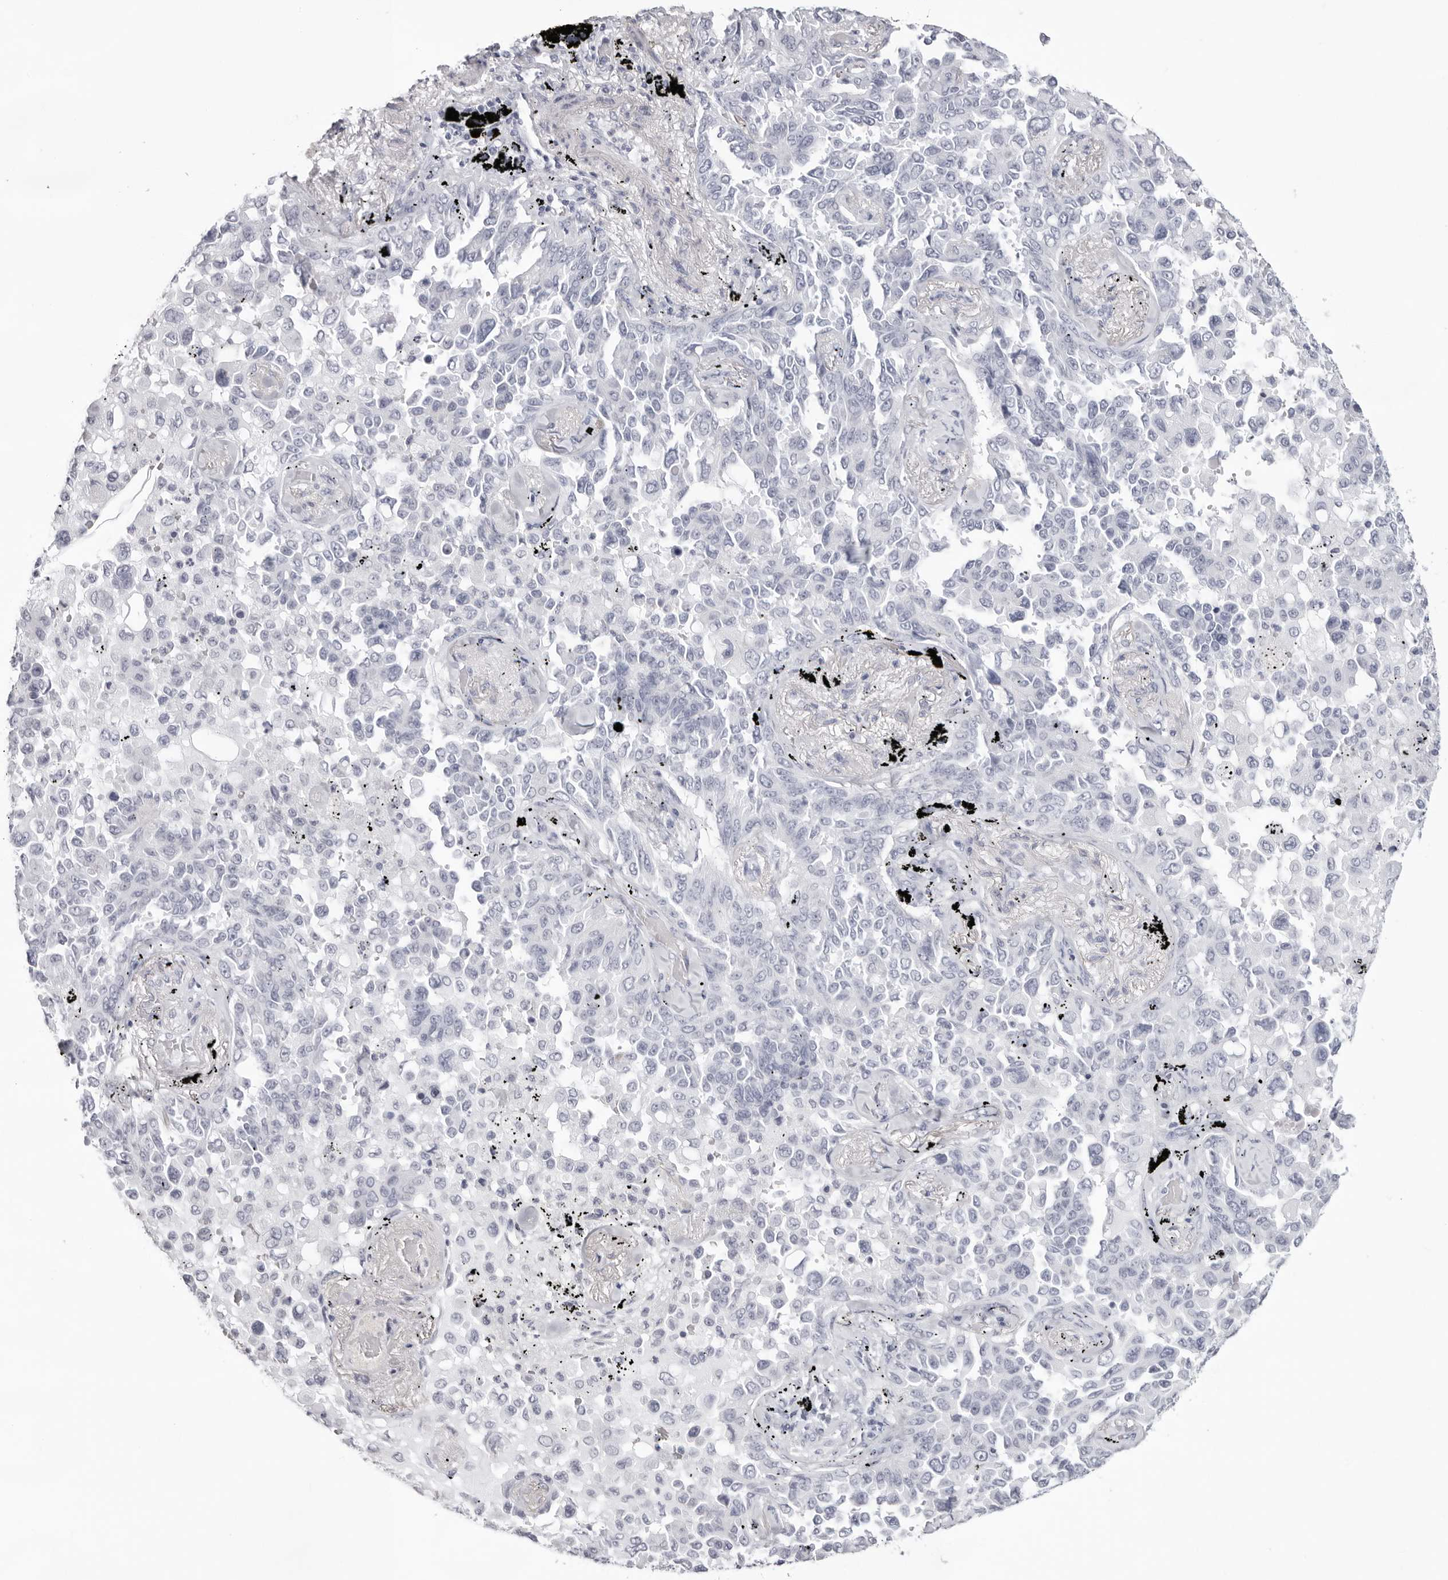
{"staining": {"intensity": "negative", "quantity": "none", "location": "none"}, "tissue": "lung cancer", "cell_type": "Tumor cells", "image_type": "cancer", "snomed": [{"axis": "morphology", "description": "Adenocarcinoma, NOS"}, {"axis": "topography", "description": "Lung"}], "caption": "This is an IHC photomicrograph of adenocarcinoma (lung). There is no positivity in tumor cells.", "gene": "INSL3", "patient": {"sex": "female", "age": 67}}